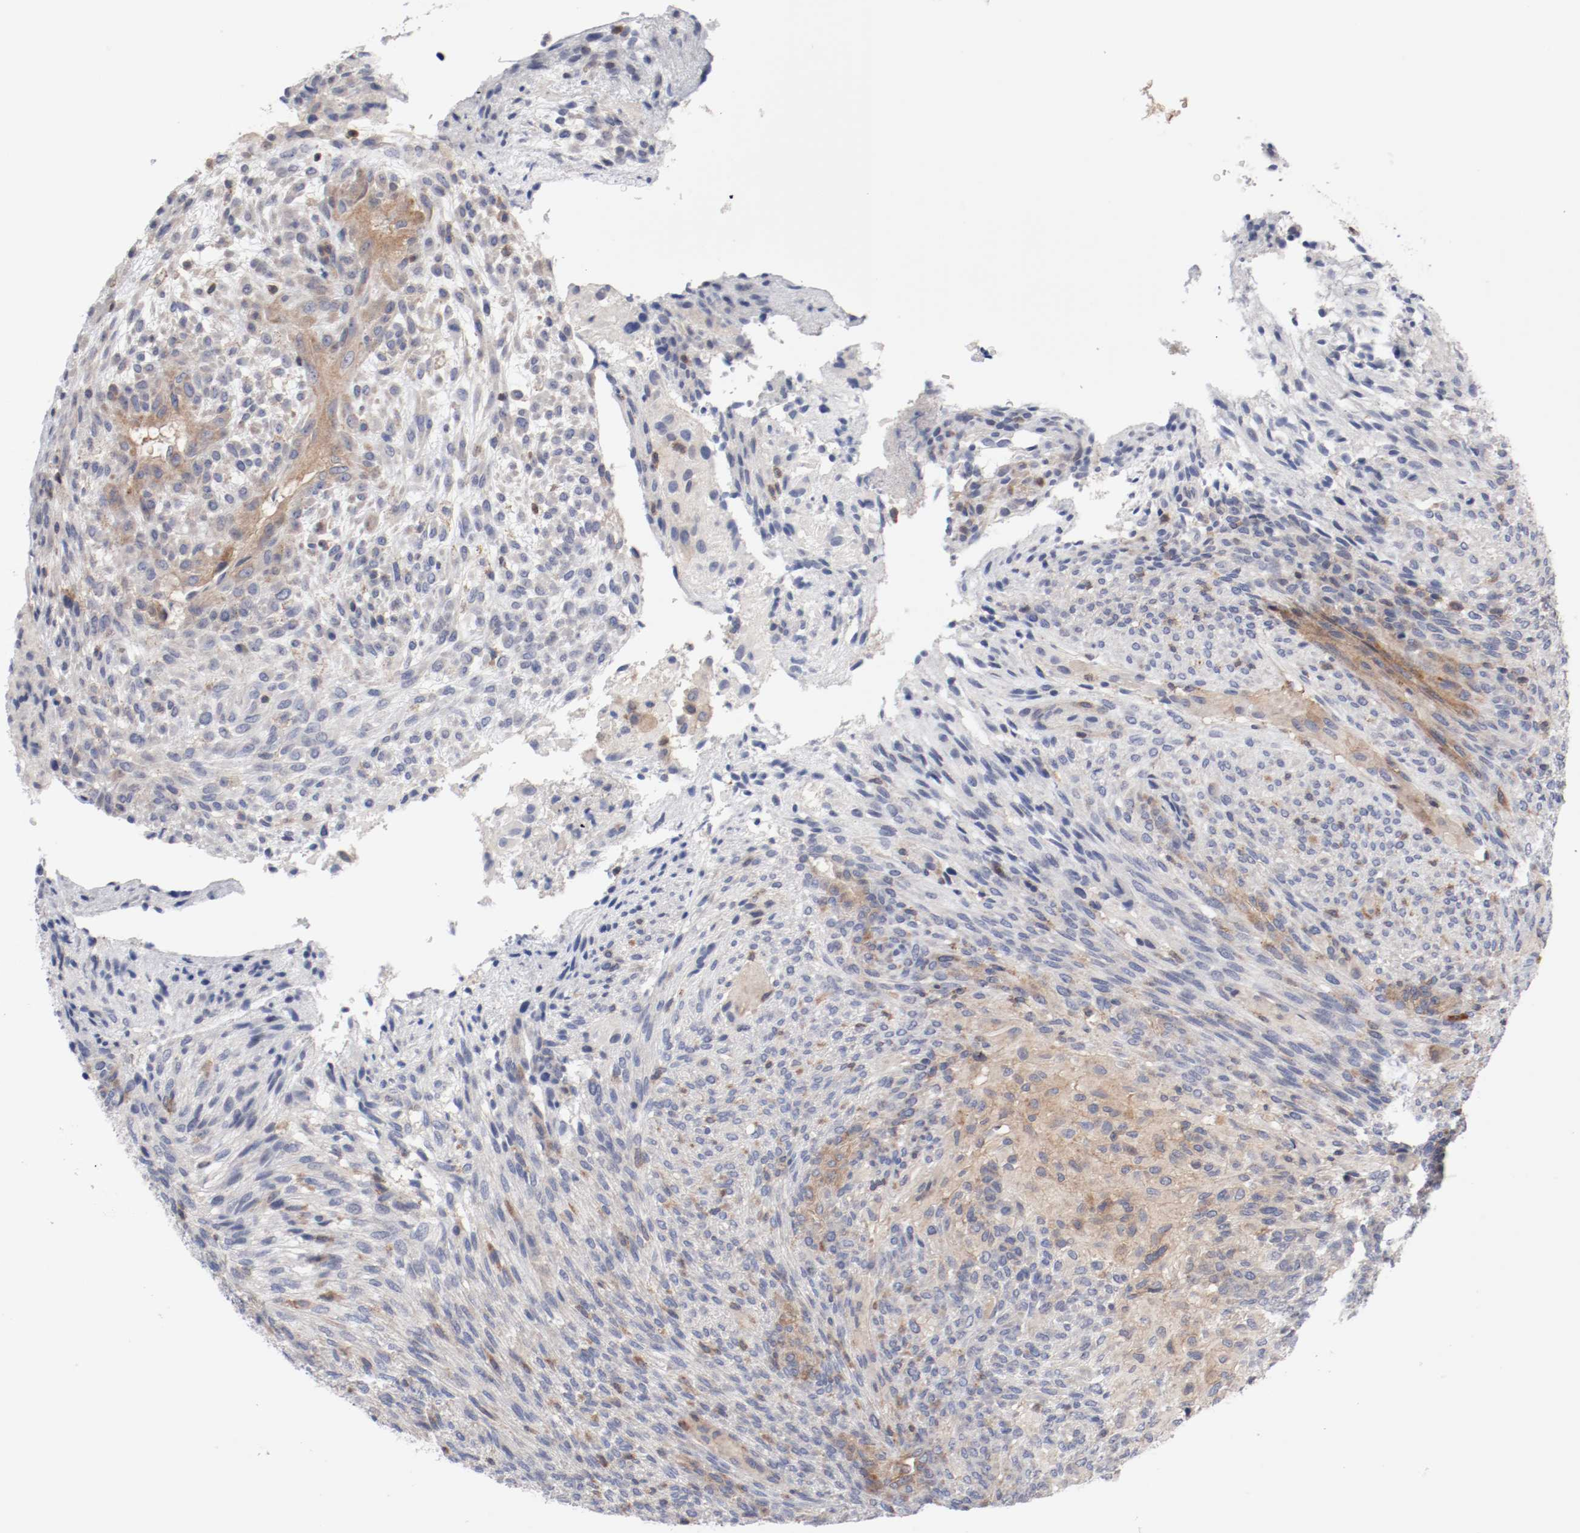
{"staining": {"intensity": "weak", "quantity": "25%-75%", "location": "cytoplasmic/membranous"}, "tissue": "glioma", "cell_type": "Tumor cells", "image_type": "cancer", "snomed": [{"axis": "morphology", "description": "Glioma, malignant, High grade"}, {"axis": "topography", "description": "Cerebral cortex"}], "caption": "Tumor cells show low levels of weak cytoplasmic/membranous expression in about 25%-75% of cells in human glioma. (Brightfield microscopy of DAB IHC at high magnification).", "gene": "CBL", "patient": {"sex": "female", "age": 55}}